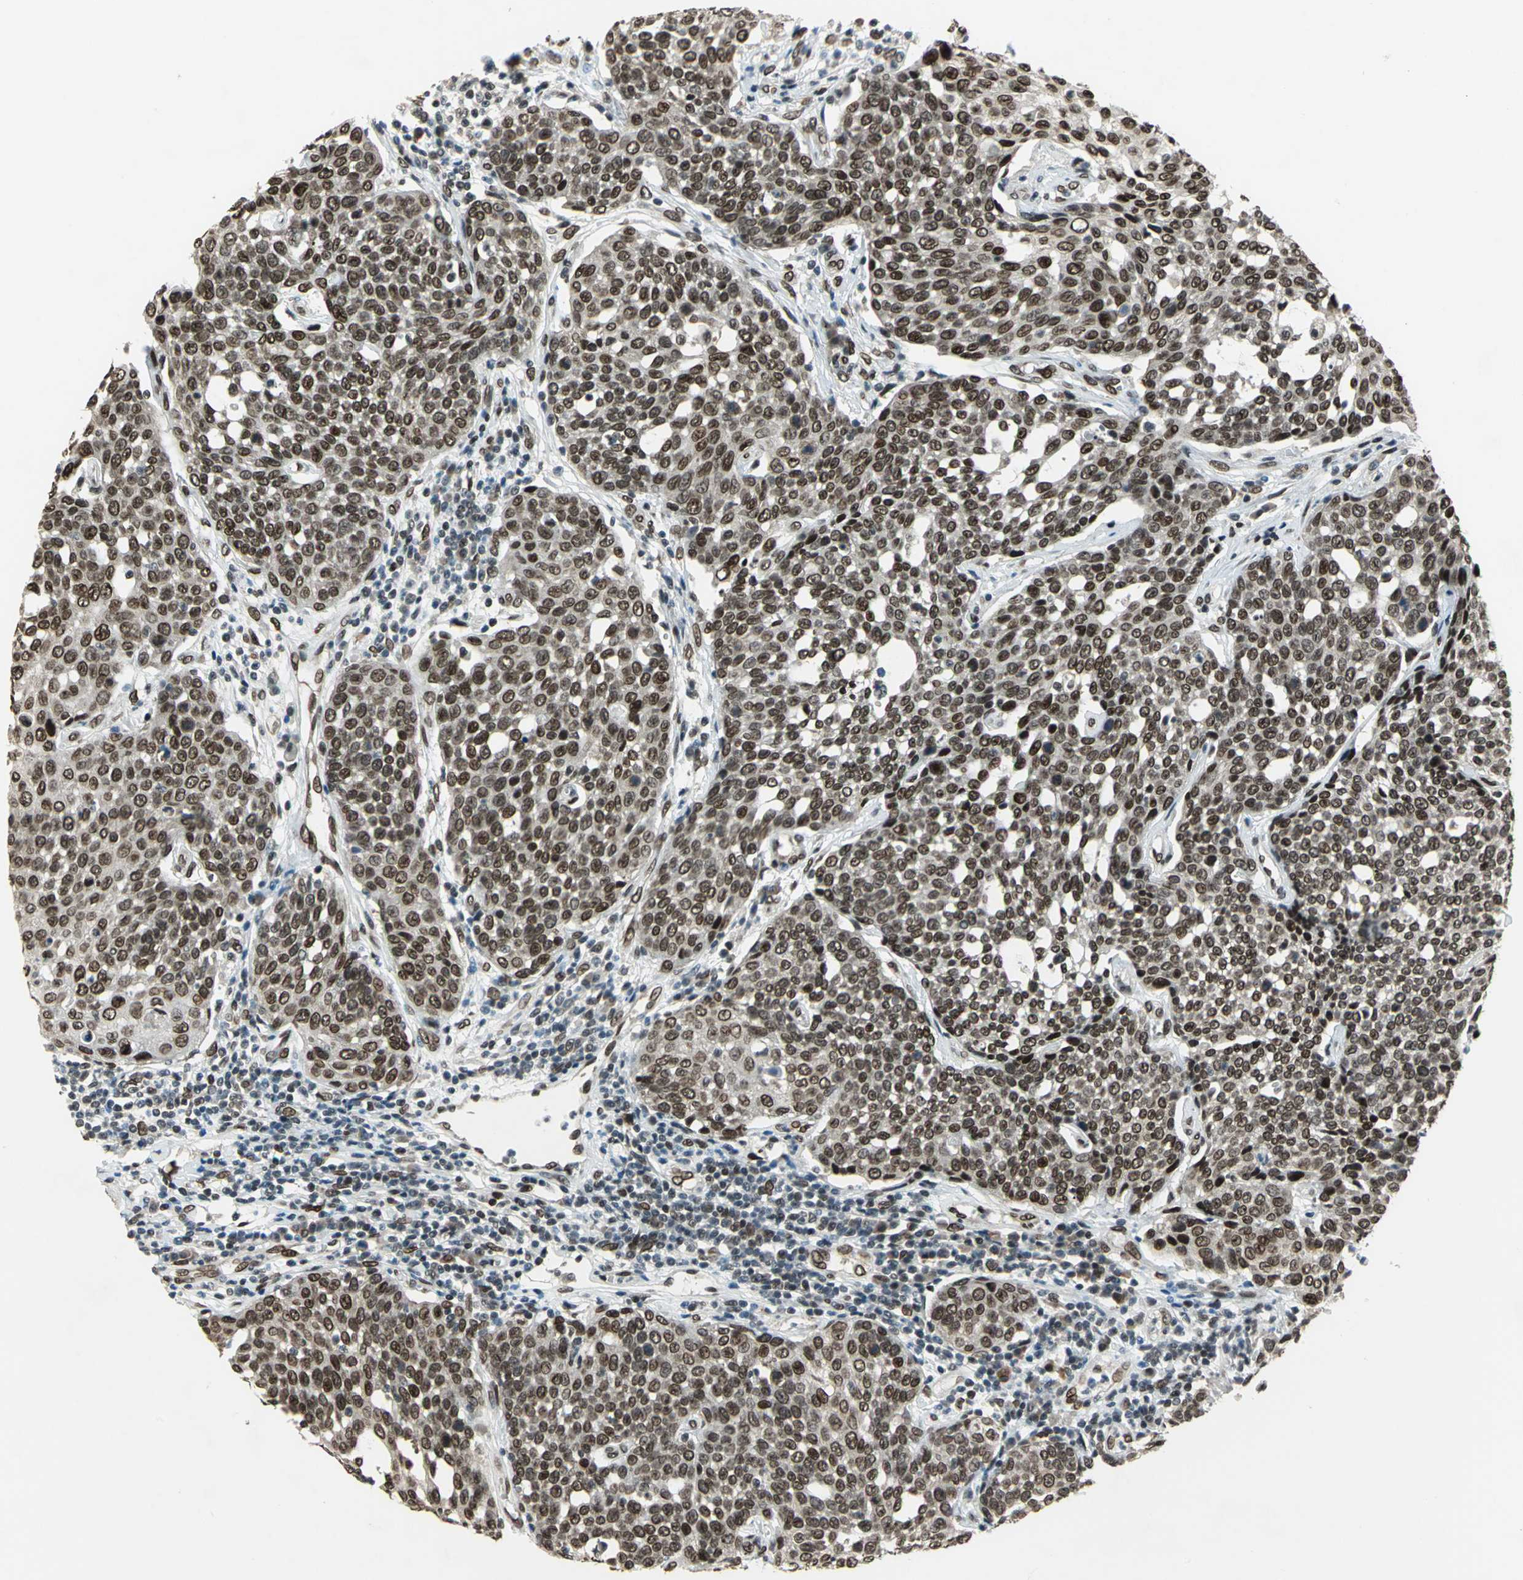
{"staining": {"intensity": "strong", "quantity": ">75%", "location": "nuclear"}, "tissue": "cervical cancer", "cell_type": "Tumor cells", "image_type": "cancer", "snomed": [{"axis": "morphology", "description": "Squamous cell carcinoma, NOS"}, {"axis": "topography", "description": "Cervix"}], "caption": "A brown stain highlights strong nuclear positivity of a protein in squamous cell carcinoma (cervical) tumor cells. The staining was performed using DAB (3,3'-diaminobenzidine) to visualize the protein expression in brown, while the nuclei were stained in blue with hematoxylin (Magnification: 20x).", "gene": "ISY1", "patient": {"sex": "female", "age": 34}}